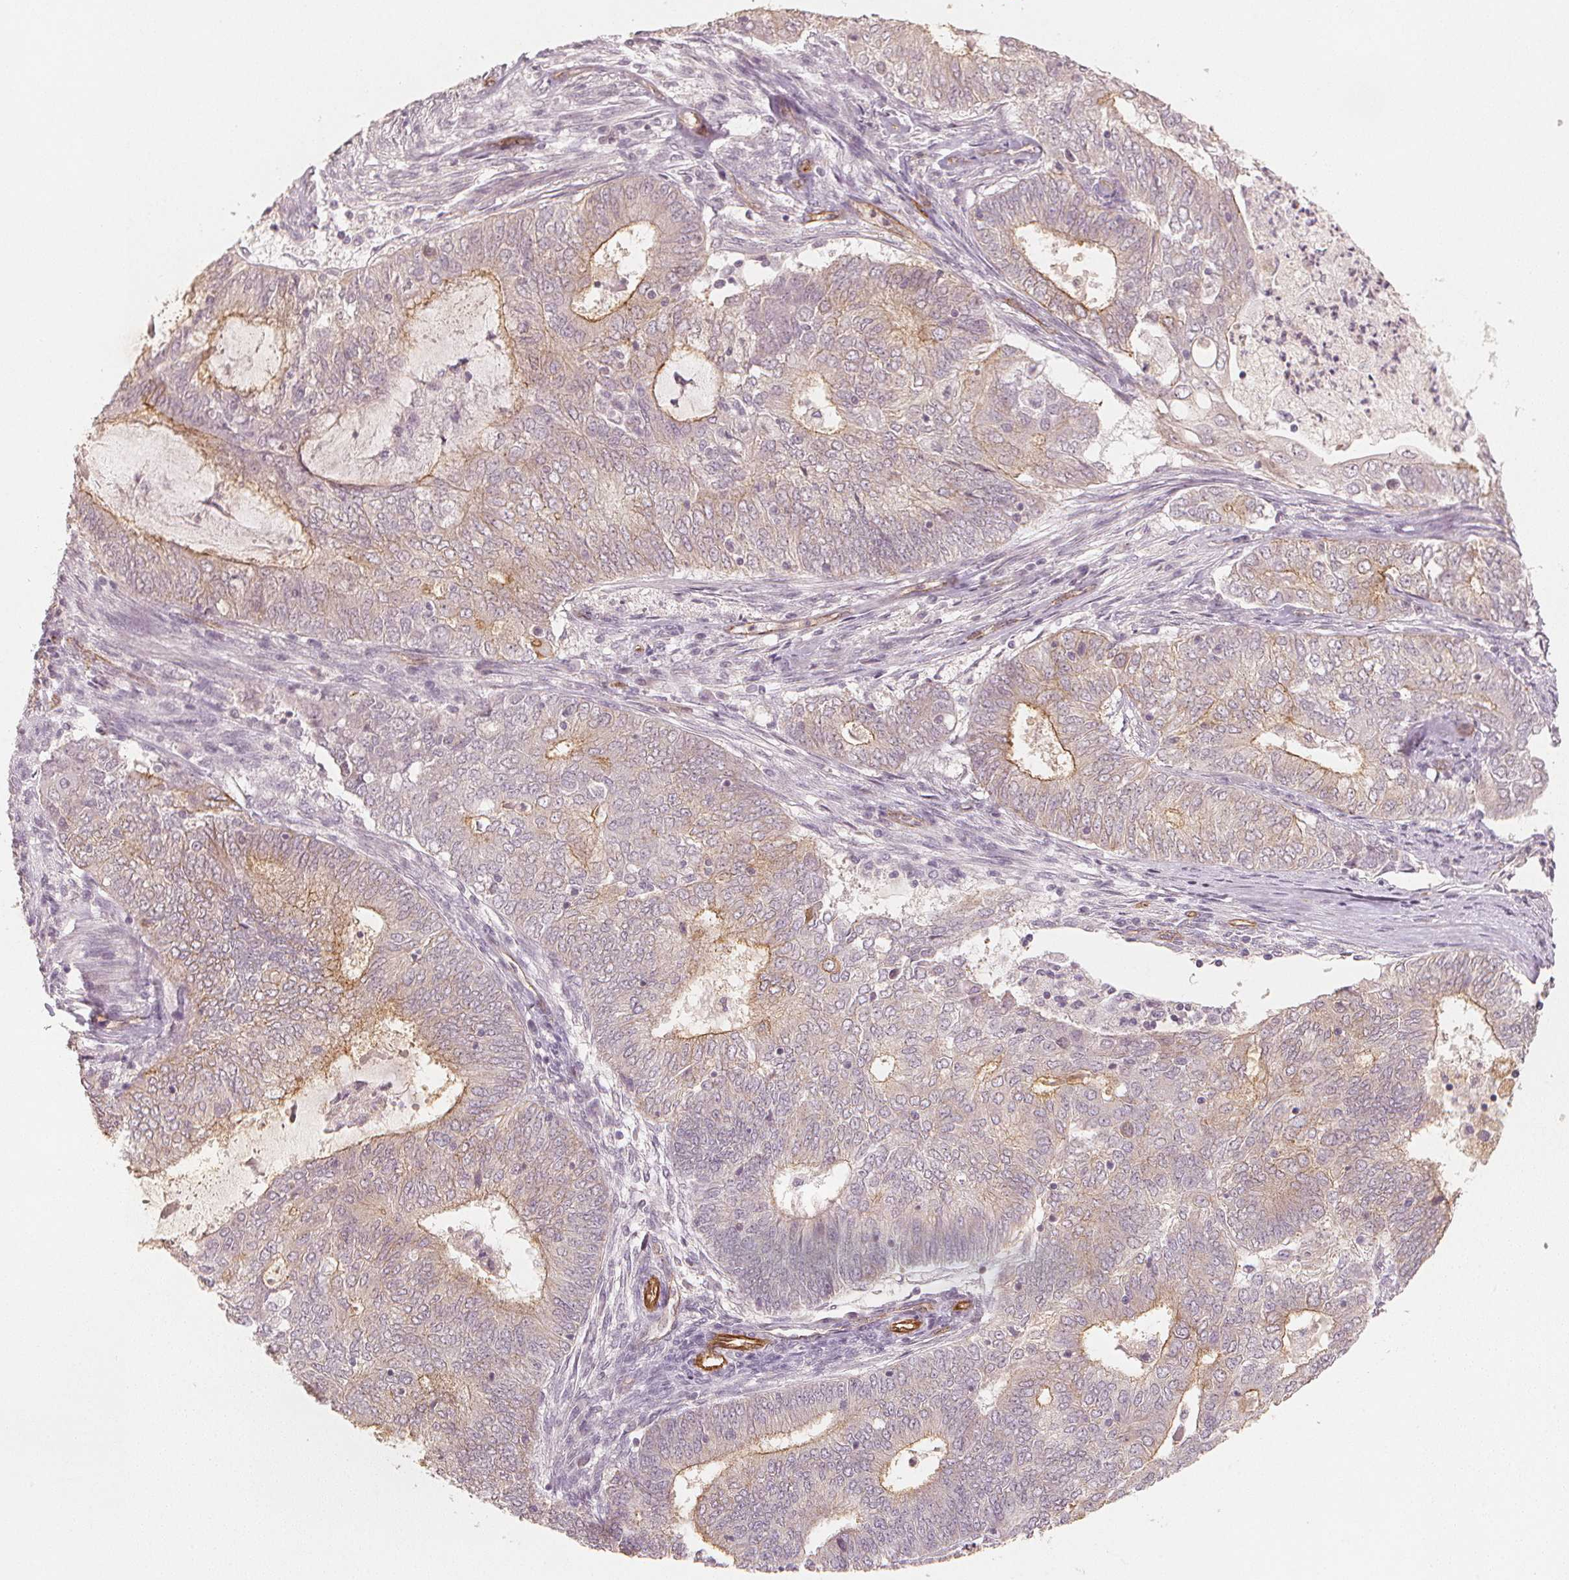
{"staining": {"intensity": "moderate", "quantity": "25%-75%", "location": "cytoplasmic/membranous"}, "tissue": "endometrial cancer", "cell_type": "Tumor cells", "image_type": "cancer", "snomed": [{"axis": "morphology", "description": "Adenocarcinoma, NOS"}, {"axis": "topography", "description": "Endometrium"}], "caption": "Adenocarcinoma (endometrial) stained with IHC demonstrates moderate cytoplasmic/membranous expression in about 25%-75% of tumor cells.", "gene": "CIB1", "patient": {"sex": "female", "age": 62}}